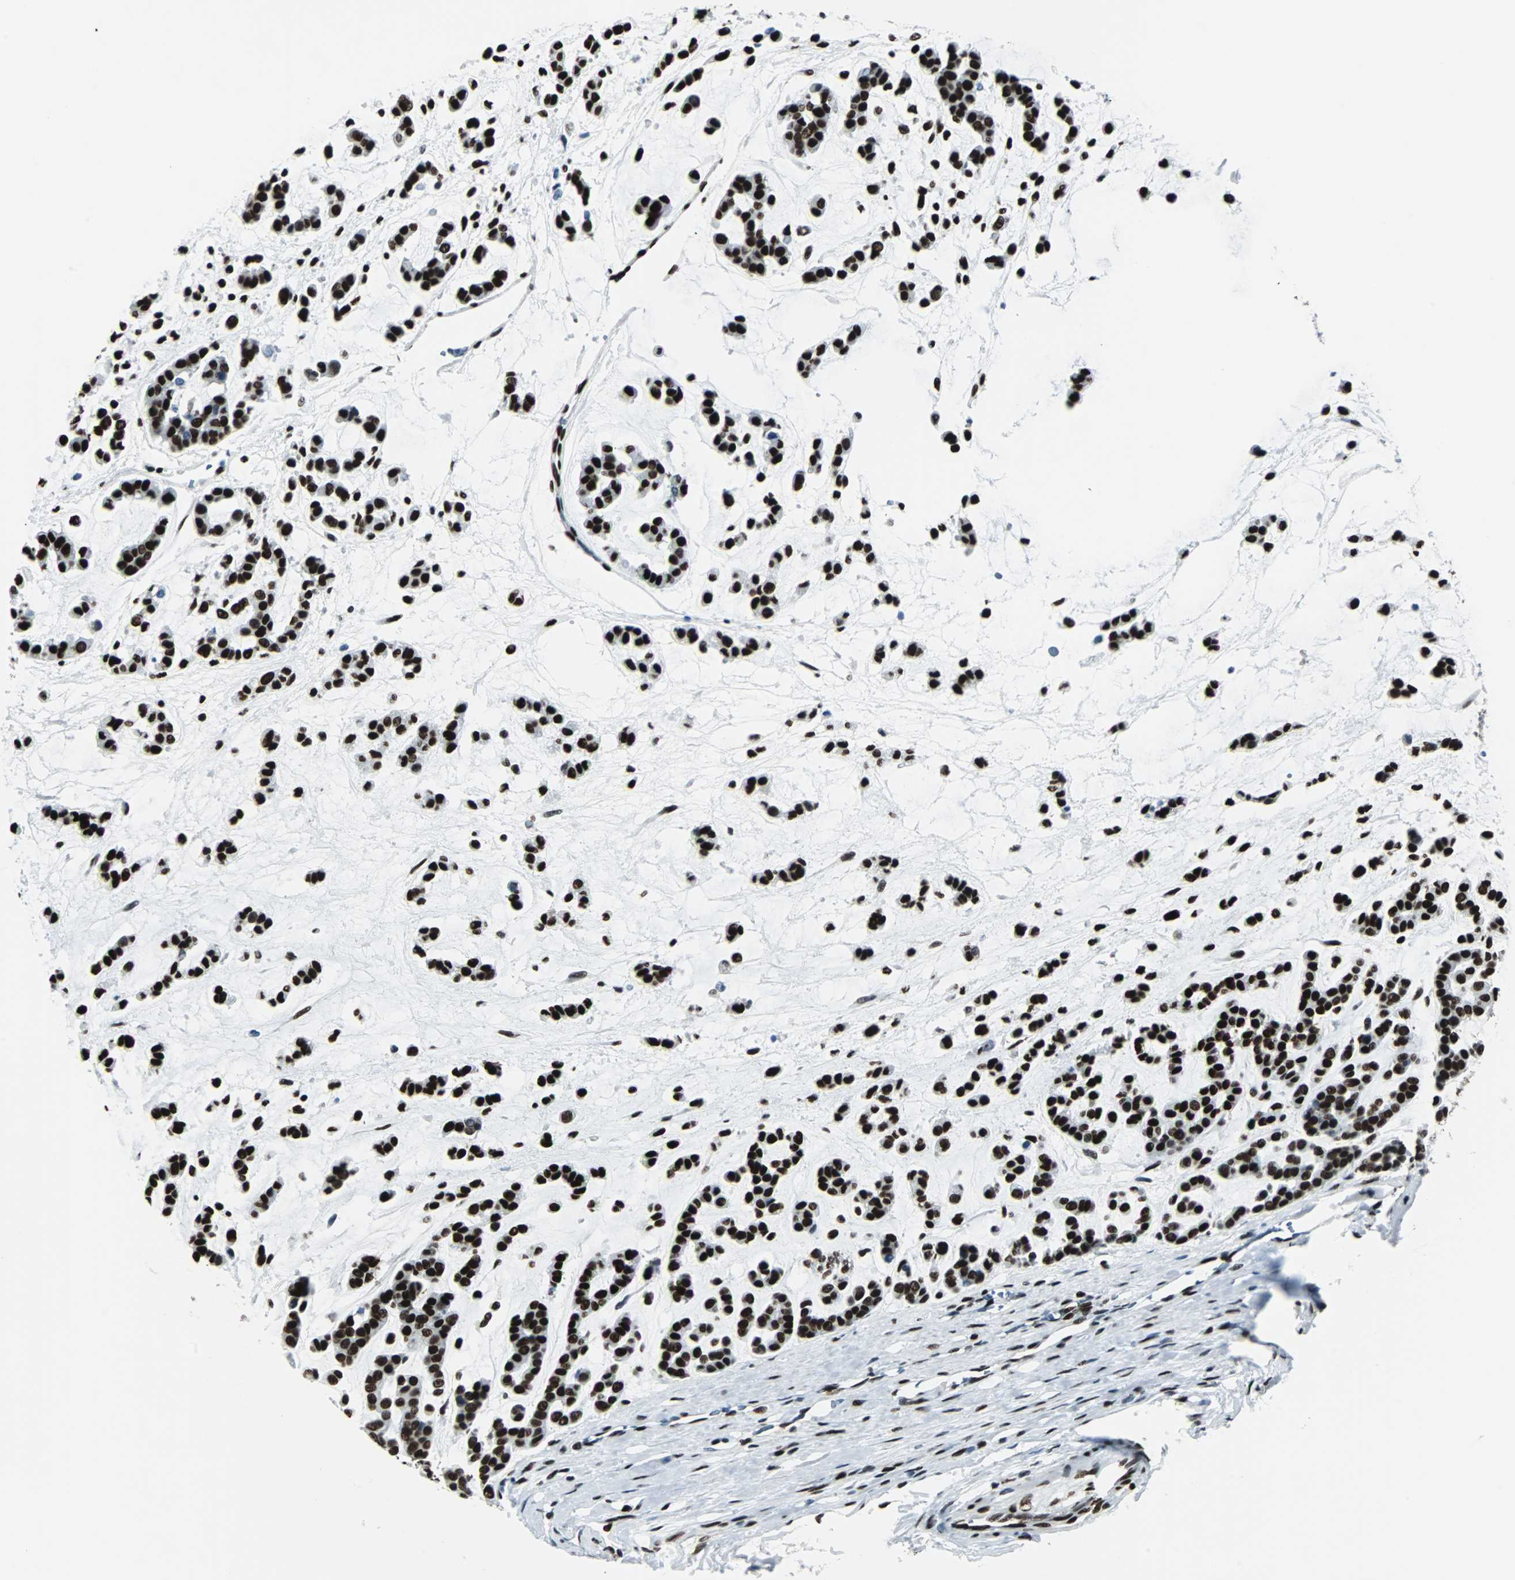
{"staining": {"intensity": "strong", "quantity": ">75%", "location": "nuclear"}, "tissue": "head and neck cancer", "cell_type": "Tumor cells", "image_type": "cancer", "snomed": [{"axis": "morphology", "description": "Adenocarcinoma, NOS"}, {"axis": "morphology", "description": "Adenoma, NOS"}, {"axis": "topography", "description": "Head-Neck"}], "caption": "Adenoma (head and neck) was stained to show a protein in brown. There is high levels of strong nuclear expression in about >75% of tumor cells.", "gene": "MEF2D", "patient": {"sex": "female", "age": 55}}